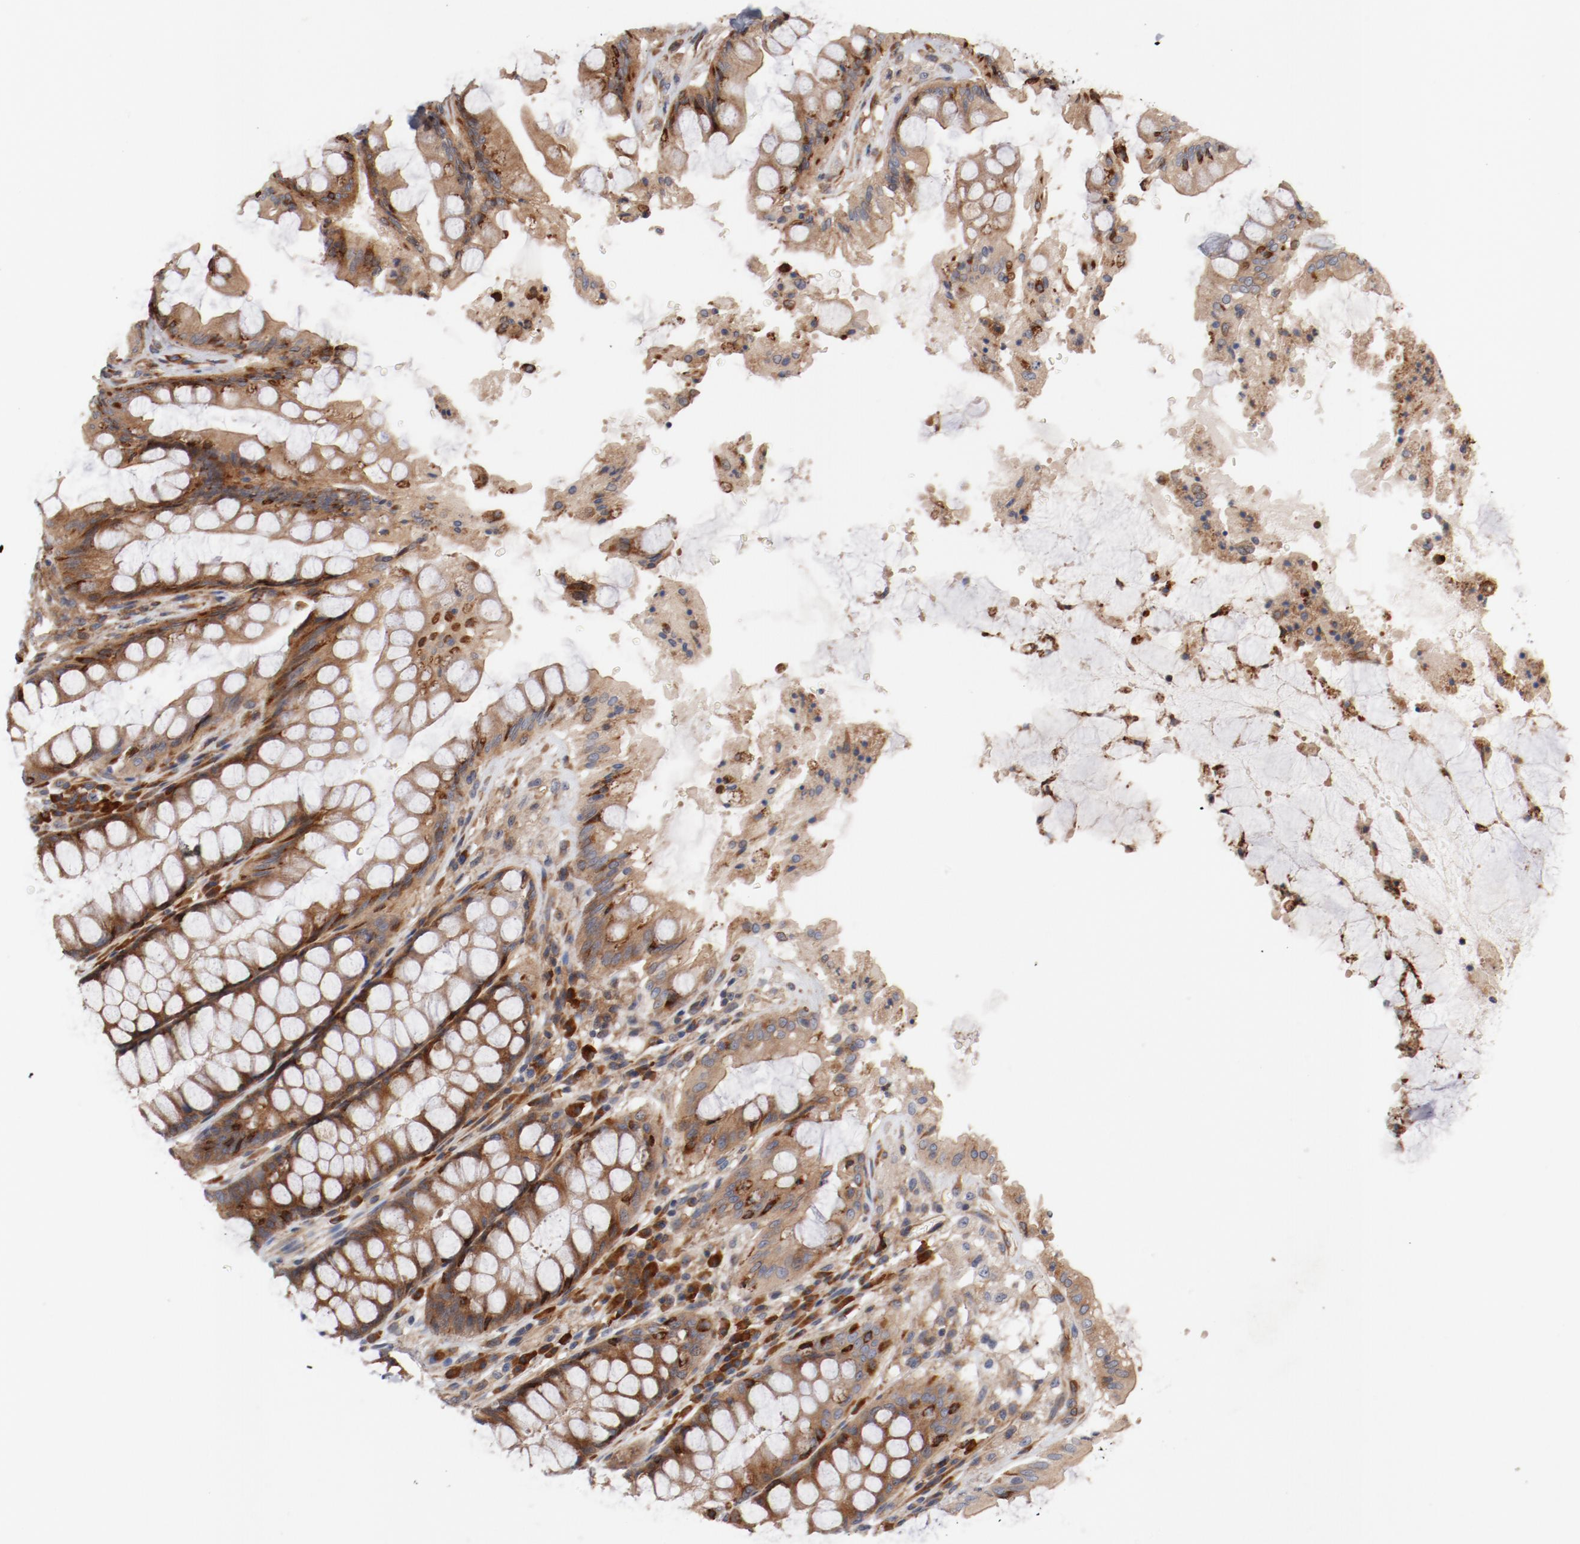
{"staining": {"intensity": "strong", "quantity": ">75%", "location": "cytoplasmic/membranous"}, "tissue": "rectum", "cell_type": "Glandular cells", "image_type": "normal", "snomed": [{"axis": "morphology", "description": "Normal tissue, NOS"}, {"axis": "topography", "description": "Rectum"}], "caption": "Immunohistochemistry (IHC) of unremarkable human rectum reveals high levels of strong cytoplasmic/membranous positivity in about >75% of glandular cells. The staining was performed using DAB (3,3'-diaminobenzidine) to visualize the protein expression in brown, while the nuclei were stained in blue with hematoxylin (Magnification: 20x).", "gene": "PITPNM2", "patient": {"sex": "female", "age": 46}}